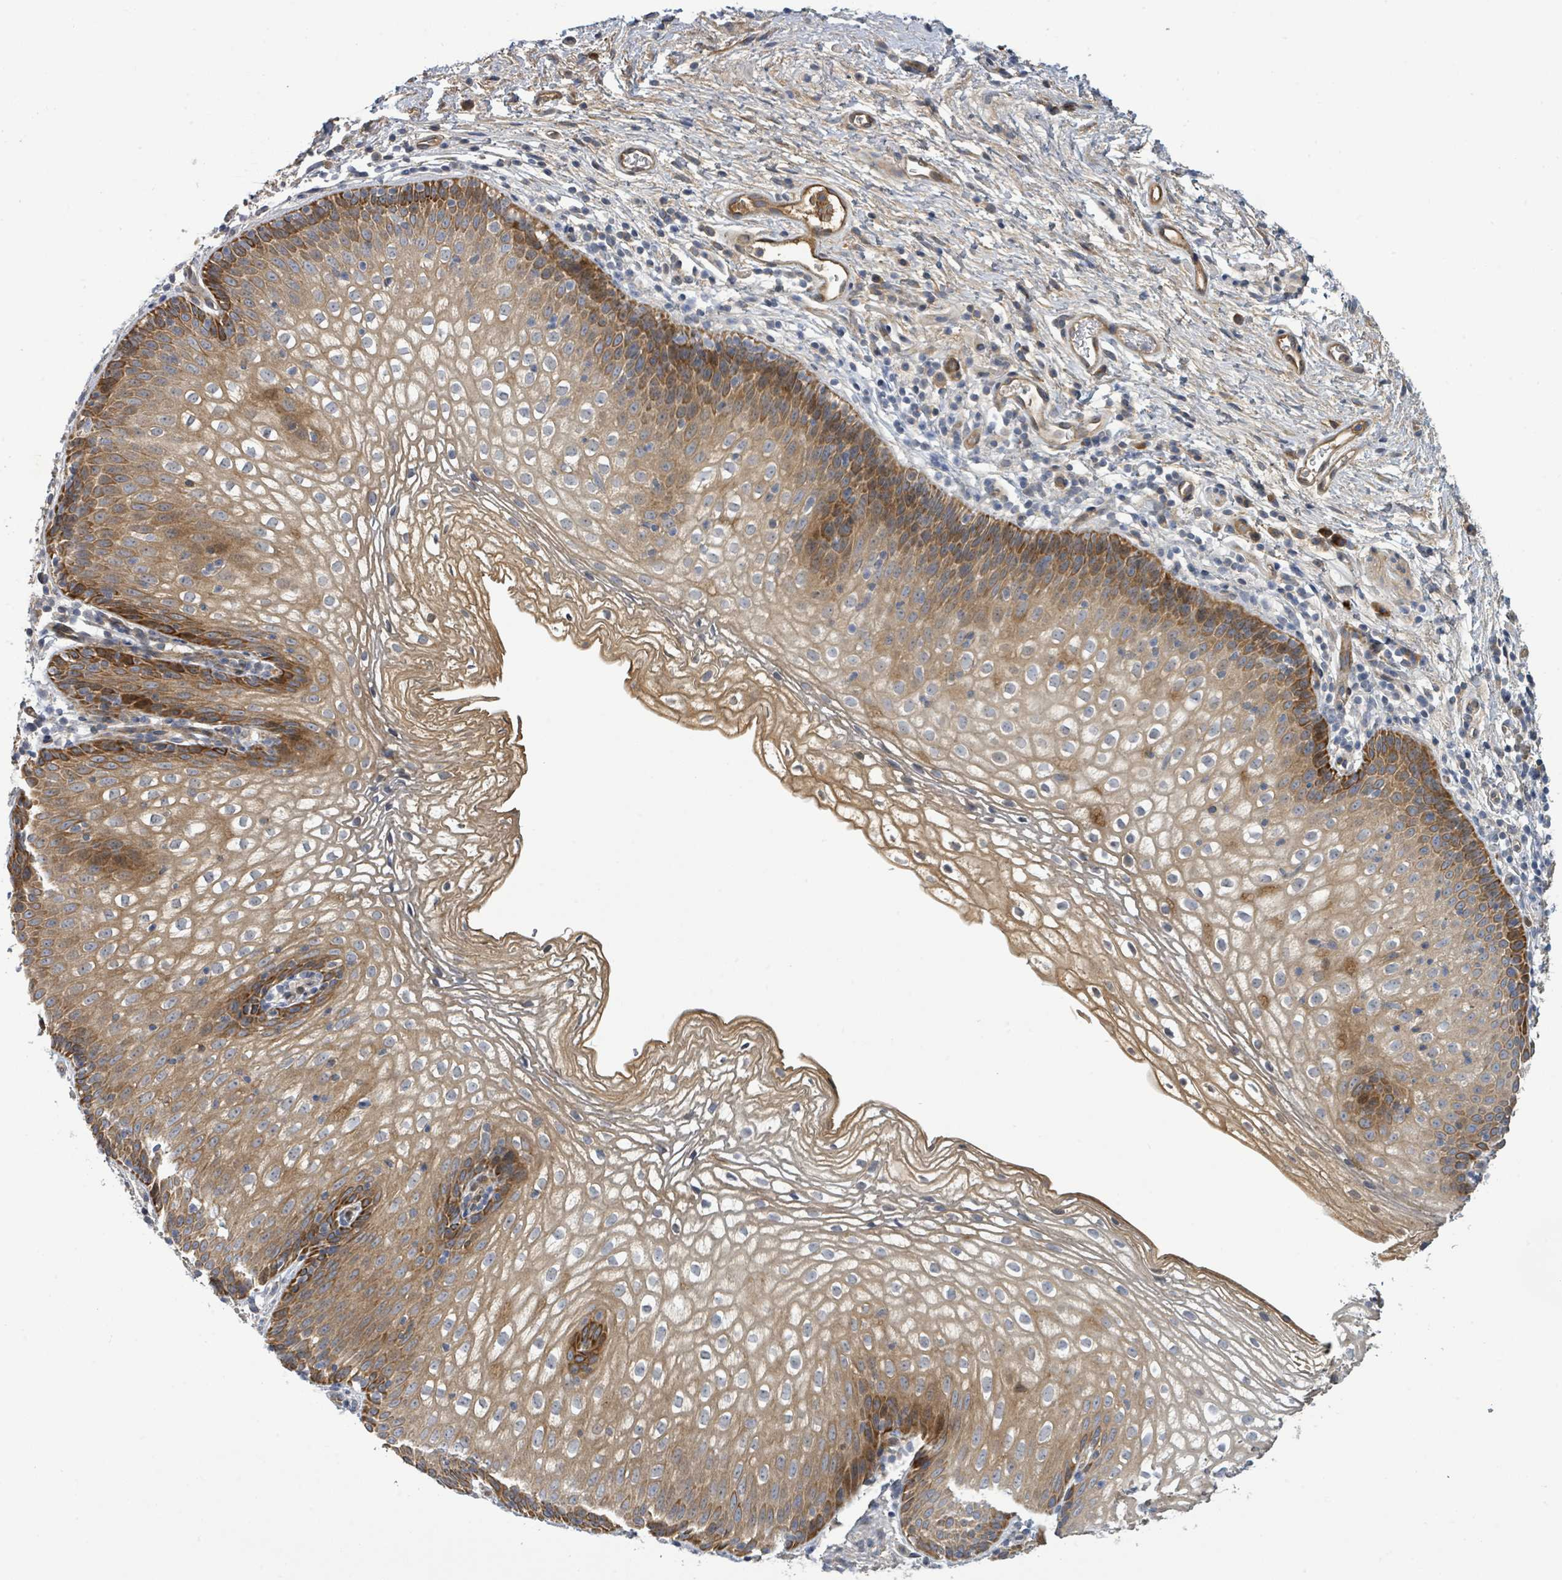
{"staining": {"intensity": "moderate", "quantity": "<25%", "location": "cytoplasmic/membranous"}, "tissue": "vagina", "cell_type": "Squamous epithelial cells", "image_type": "normal", "snomed": [{"axis": "morphology", "description": "Normal tissue, NOS"}, {"axis": "topography", "description": "Vagina"}], "caption": "This image displays immunohistochemistry (IHC) staining of normal human vagina, with low moderate cytoplasmic/membranous expression in about <25% of squamous epithelial cells.", "gene": "STARD4", "patient": {"sex": "female", "age": 47}}